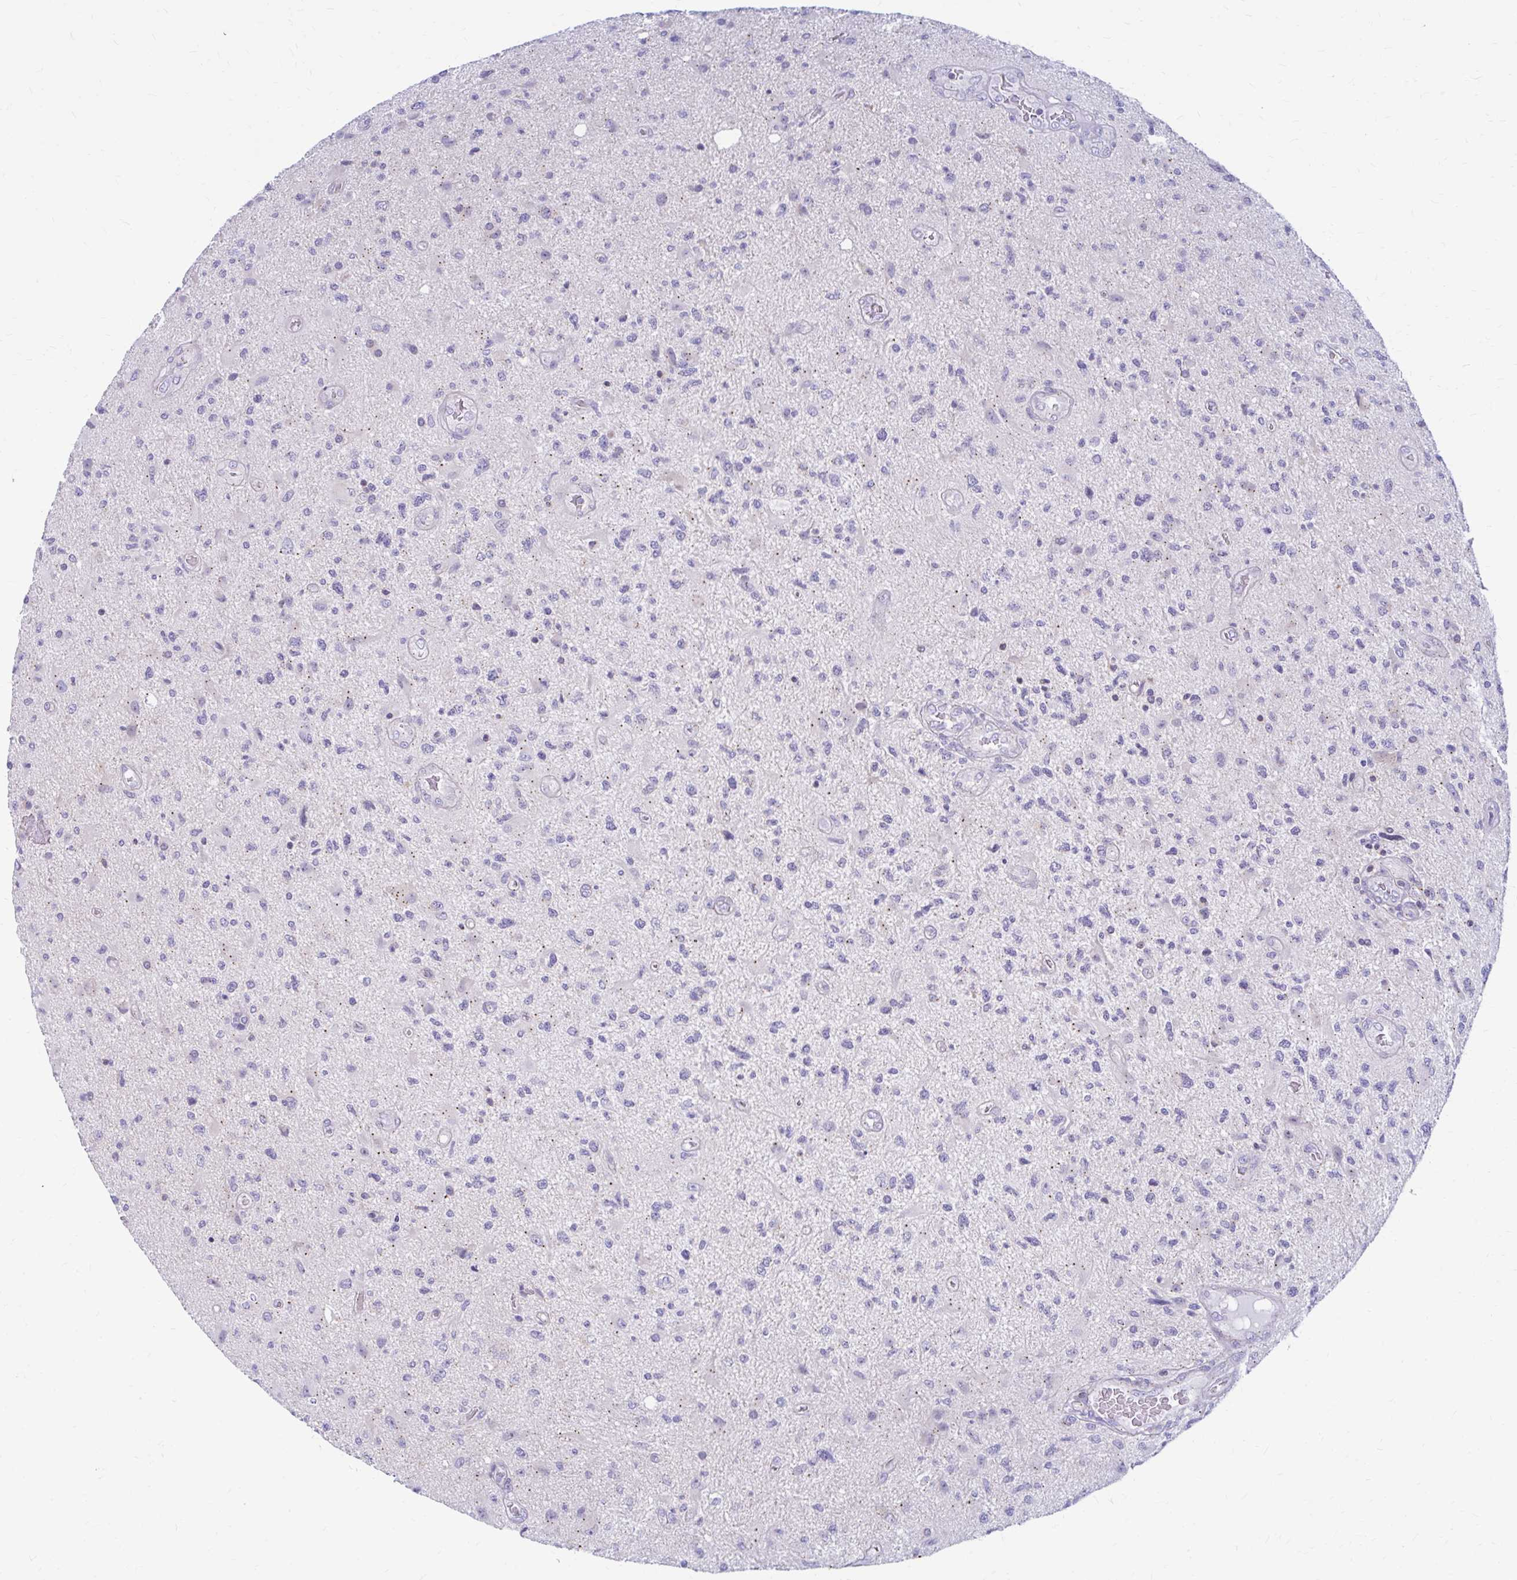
{"staining": {"intensity": "negative", "quantity": "none", "location": "none"}, "tissue": "glioma", "cell_type": "Tumor cells", "image_type": "cancer", "snomed": [{"axis": "morphology", "description": "Glioma, malignant, High grade"}, {"axis": "topography", "description": "Brain"}], "caption": "Tumor cells show no significant expression in glioma. Nuclei are stained in blue.", "gene": "RADIL", "patient": {"sex": "male", "age": 67}}